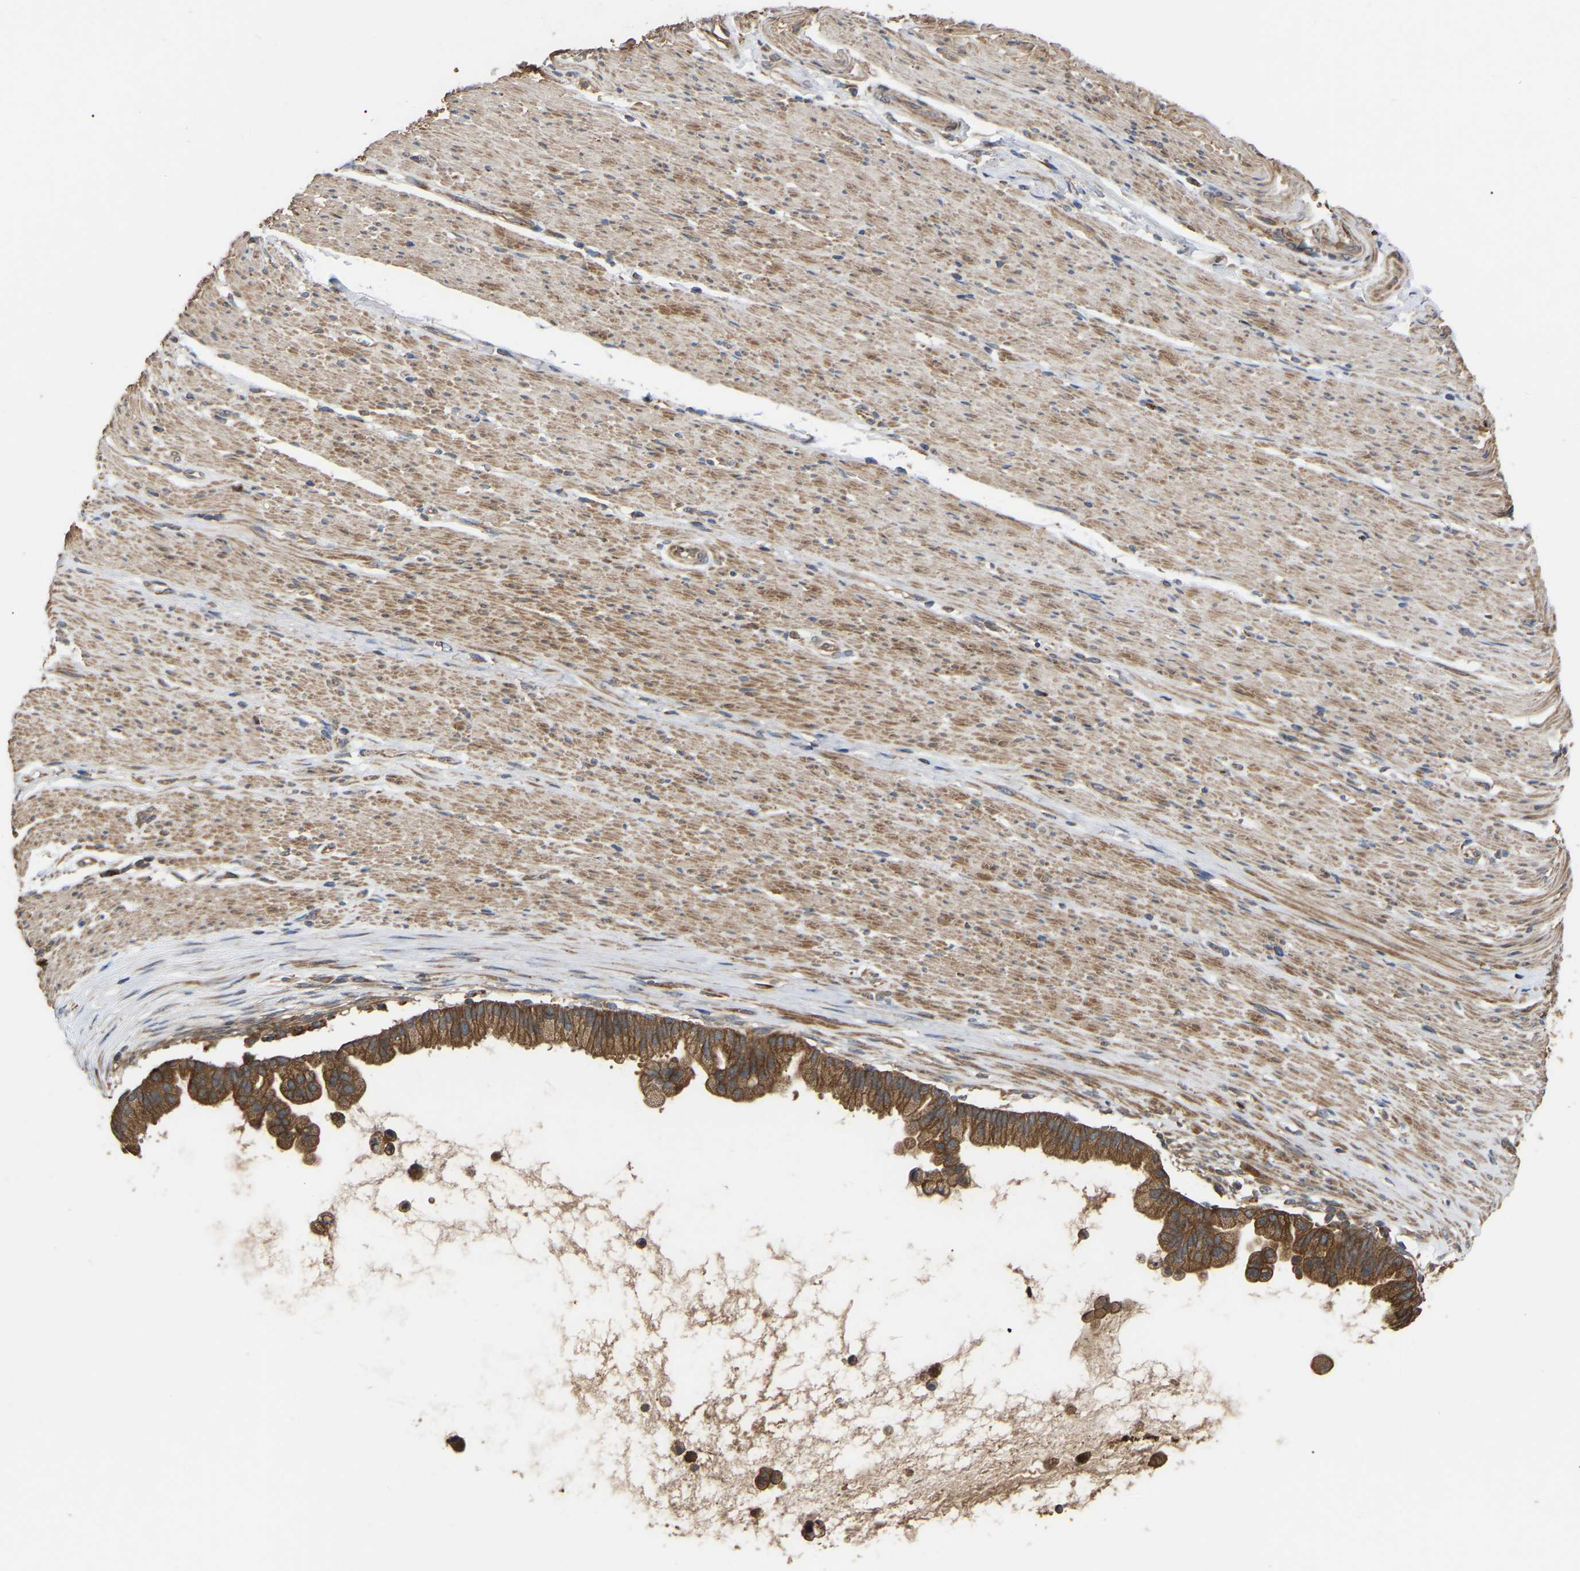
{"staining": {"intensity": "moderate", "quantity": ">75%", "location": "cytoplasmic/membranous"}, "tissue": "pancreatic cancer", "cell_type": "Tumor cells", "image_type": "cancer", "snomed": [{"axis": "morphology", "description": "Adenocarcinoma, NOS"}, {"axis": "topography", "description": "Pancreas"}], "caption": "Brown immunohistochemical staining in pancreatic adenocarcinoma displays moderate cytoplasmic/membranous expression in about >75% of tumor cells.", "gene": "GCC1", "patient": {"sex": "male", "age": 69}}